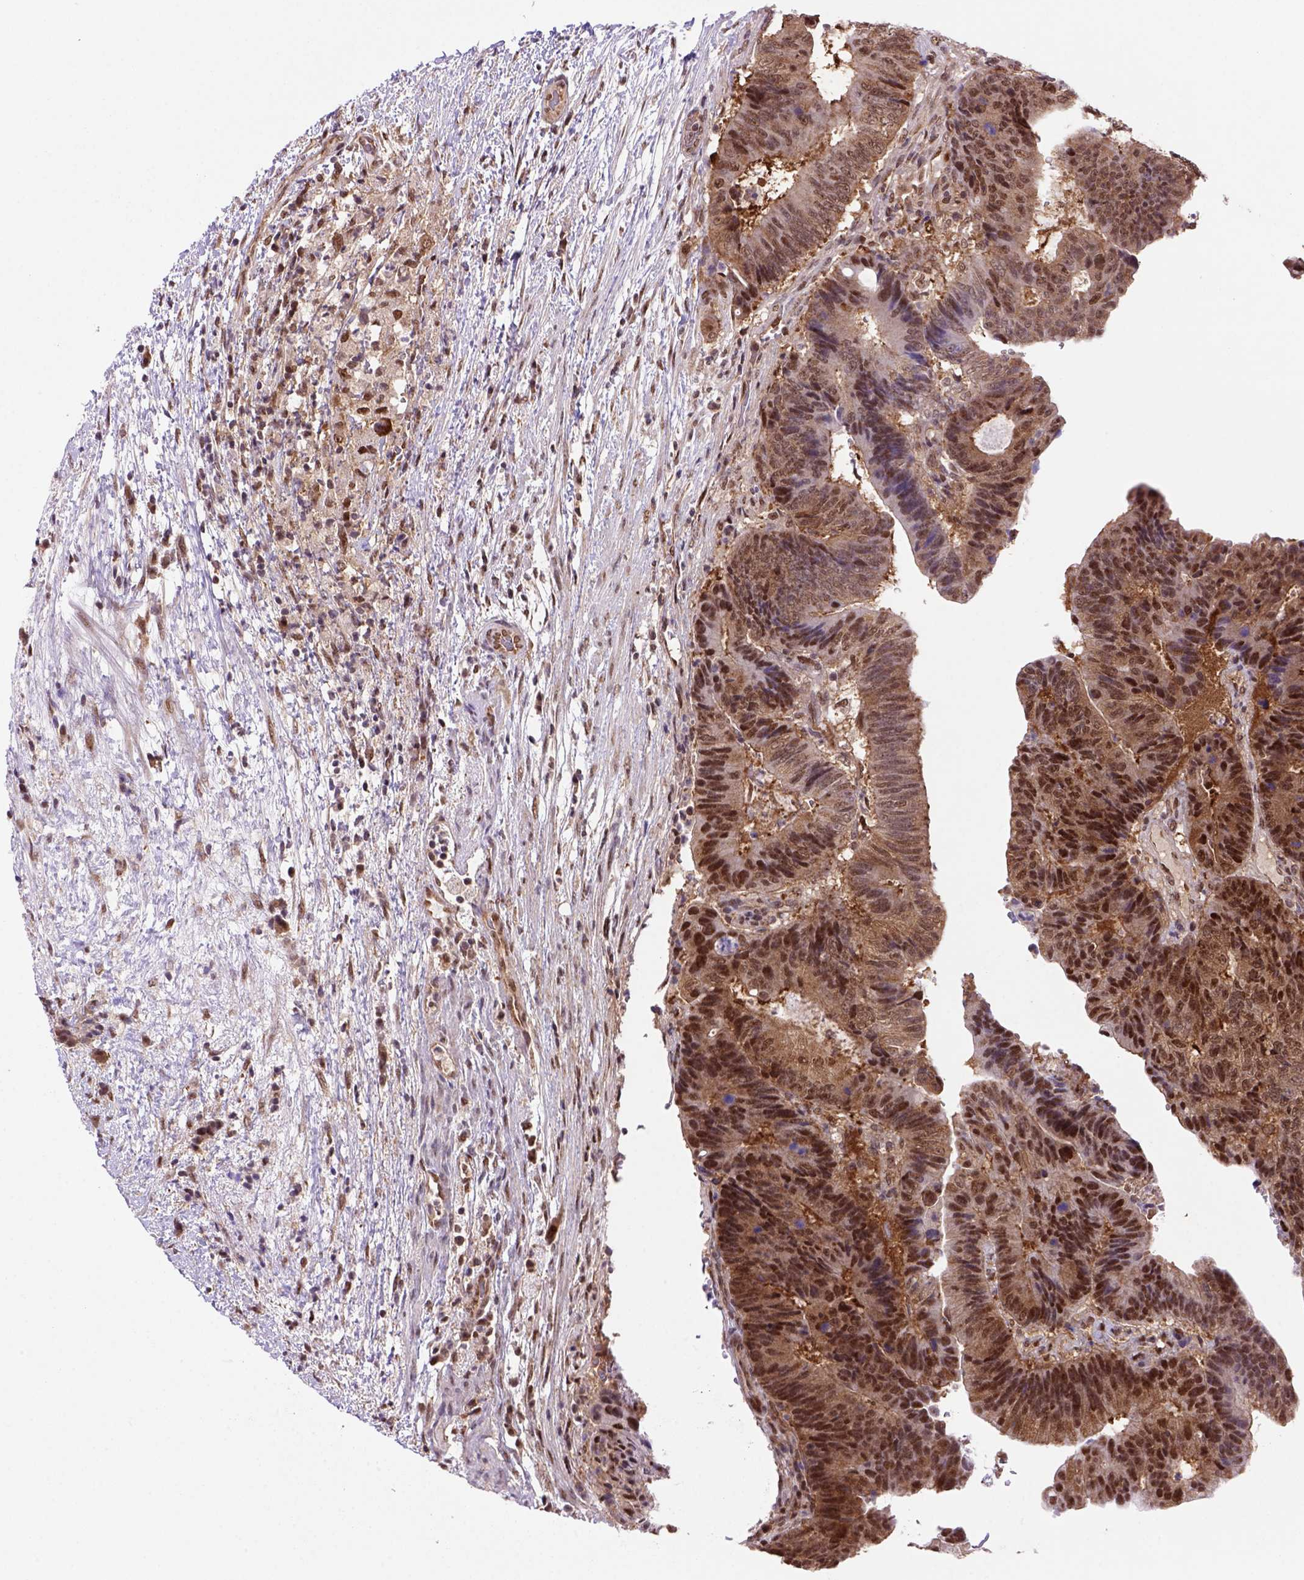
{"staining": {"intensity": "strong", "quantity": ">75%", "location": "cytoplasmic/membranous,nuclear"}, "tissue": "colorectal cancer", "cell_type": "Tumor cells", "image_type": "cancer", "snomed": [{"axis": "morphology", "description": "Adenocarcinoma, NOS"}, {"axis": "topography", "description": "Colon"}], "caption": "A high-resolution photomicrograph shows immunohistochemistry staining of colorectal cancer (adenocarcinoma), which displays strong cytoplasmic/membranous and nuclear positivity in approximately >75% of tumor cells. Using DAB (3,3'-diaminobenzidine) (brown) and hematoxylin (blue) stains, captured at high magnification using brightfield microscopy.", "gene": "PSMC2", "patient": {"sex": "female", "age": 48}}